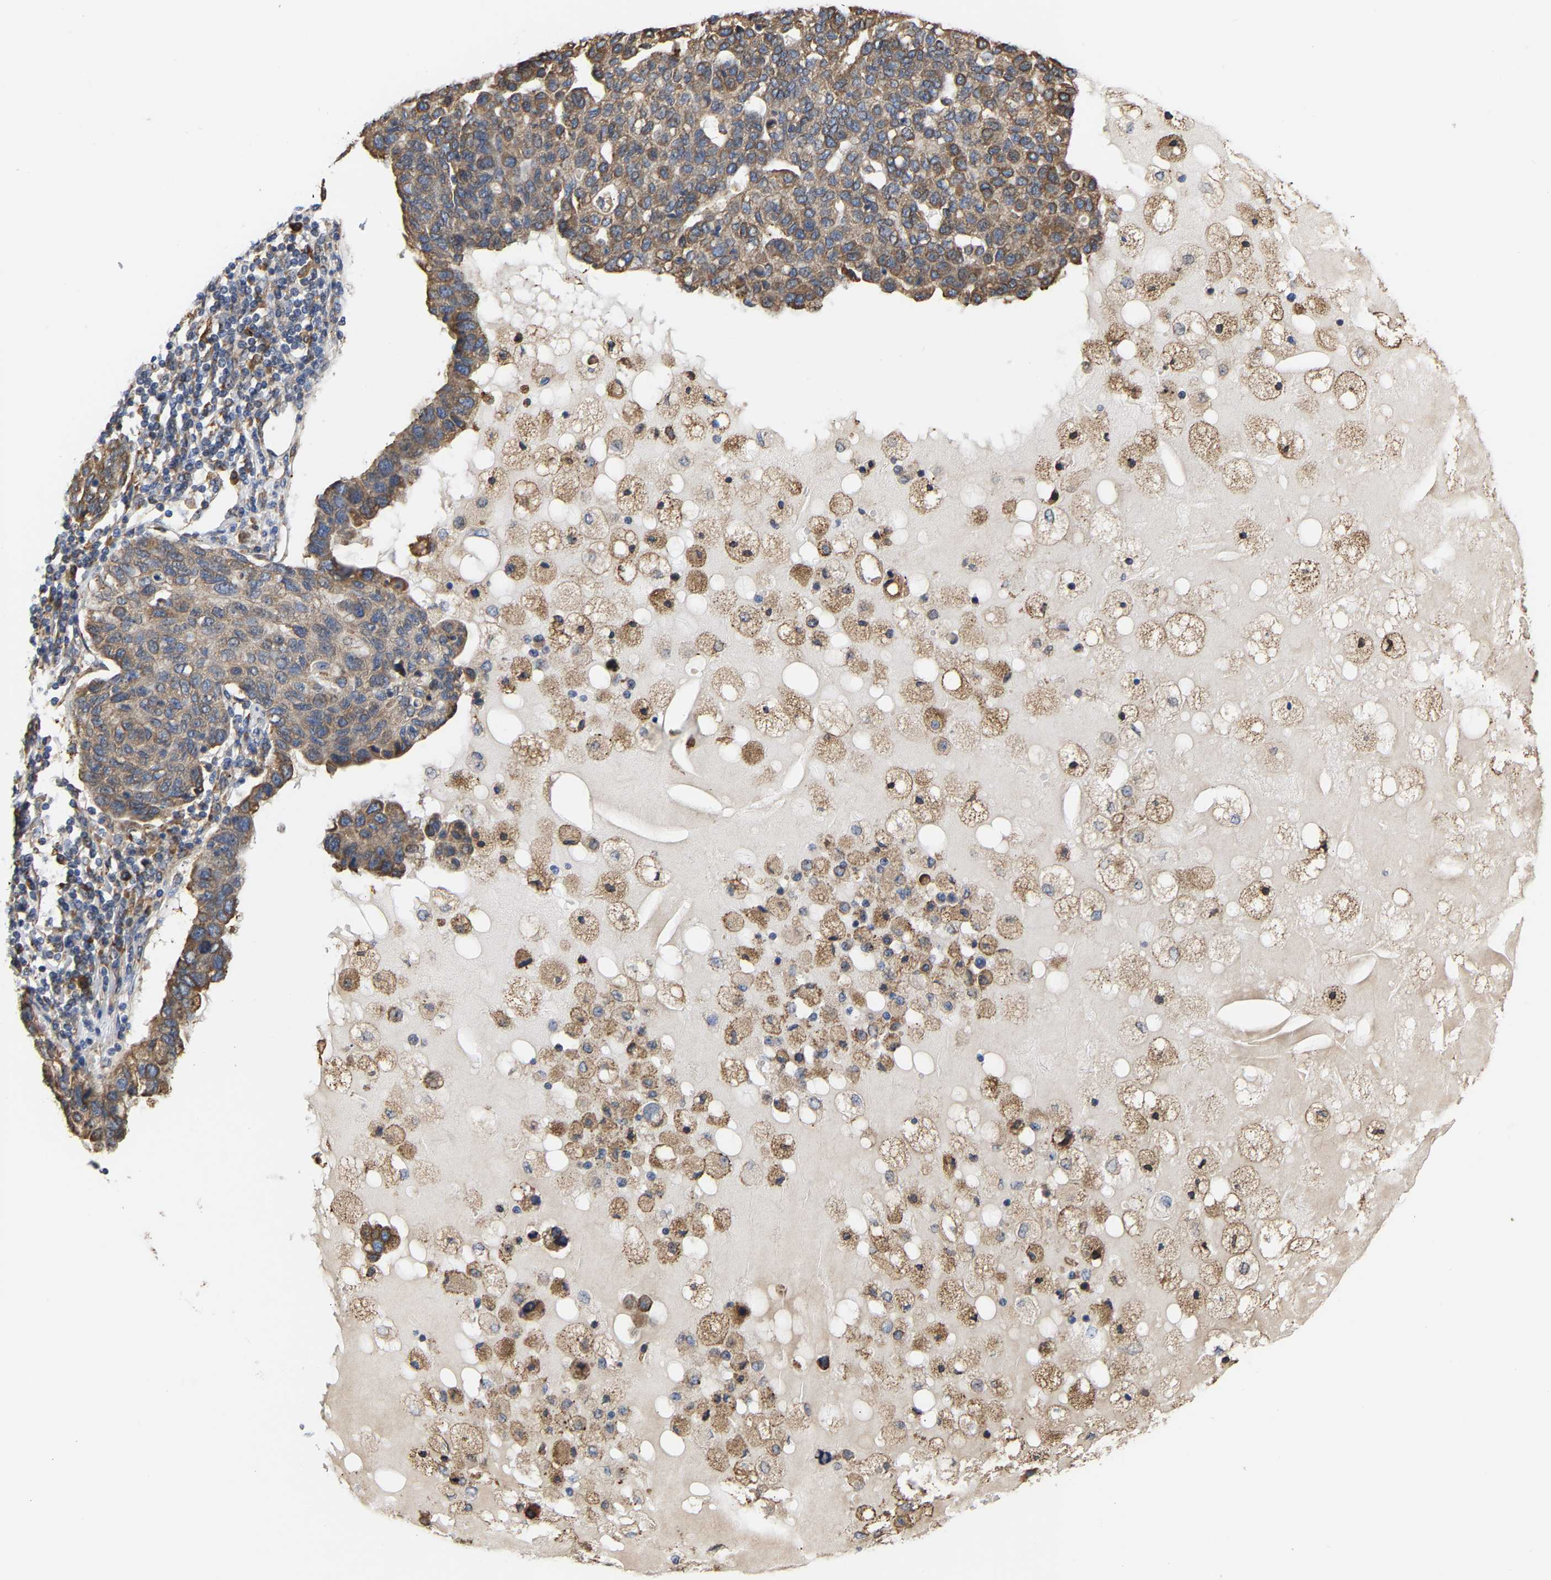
{"staining": {"intensity": "moderate", "quantity": ">75%", "location": "cytoplasmic/membranous"}, "tissue": "pancreatic cancer", "cell_type": "Tumor cells", "image_type": "cancer", "snomed": [{"axis": "morphology", "description": "Adenocarcinoma, NOS"}, {"axis": "topography", "description": "Pancreas"}], "caption": "Human pancreatic cancer (adenocarcinoma) stained for a protein (brown) shows moderate cytoplasmic/membranous positive positivity in about >75% of tumor cells.", "gene": "ARAP1", "patient": {"sex": "female", "age": 61}}